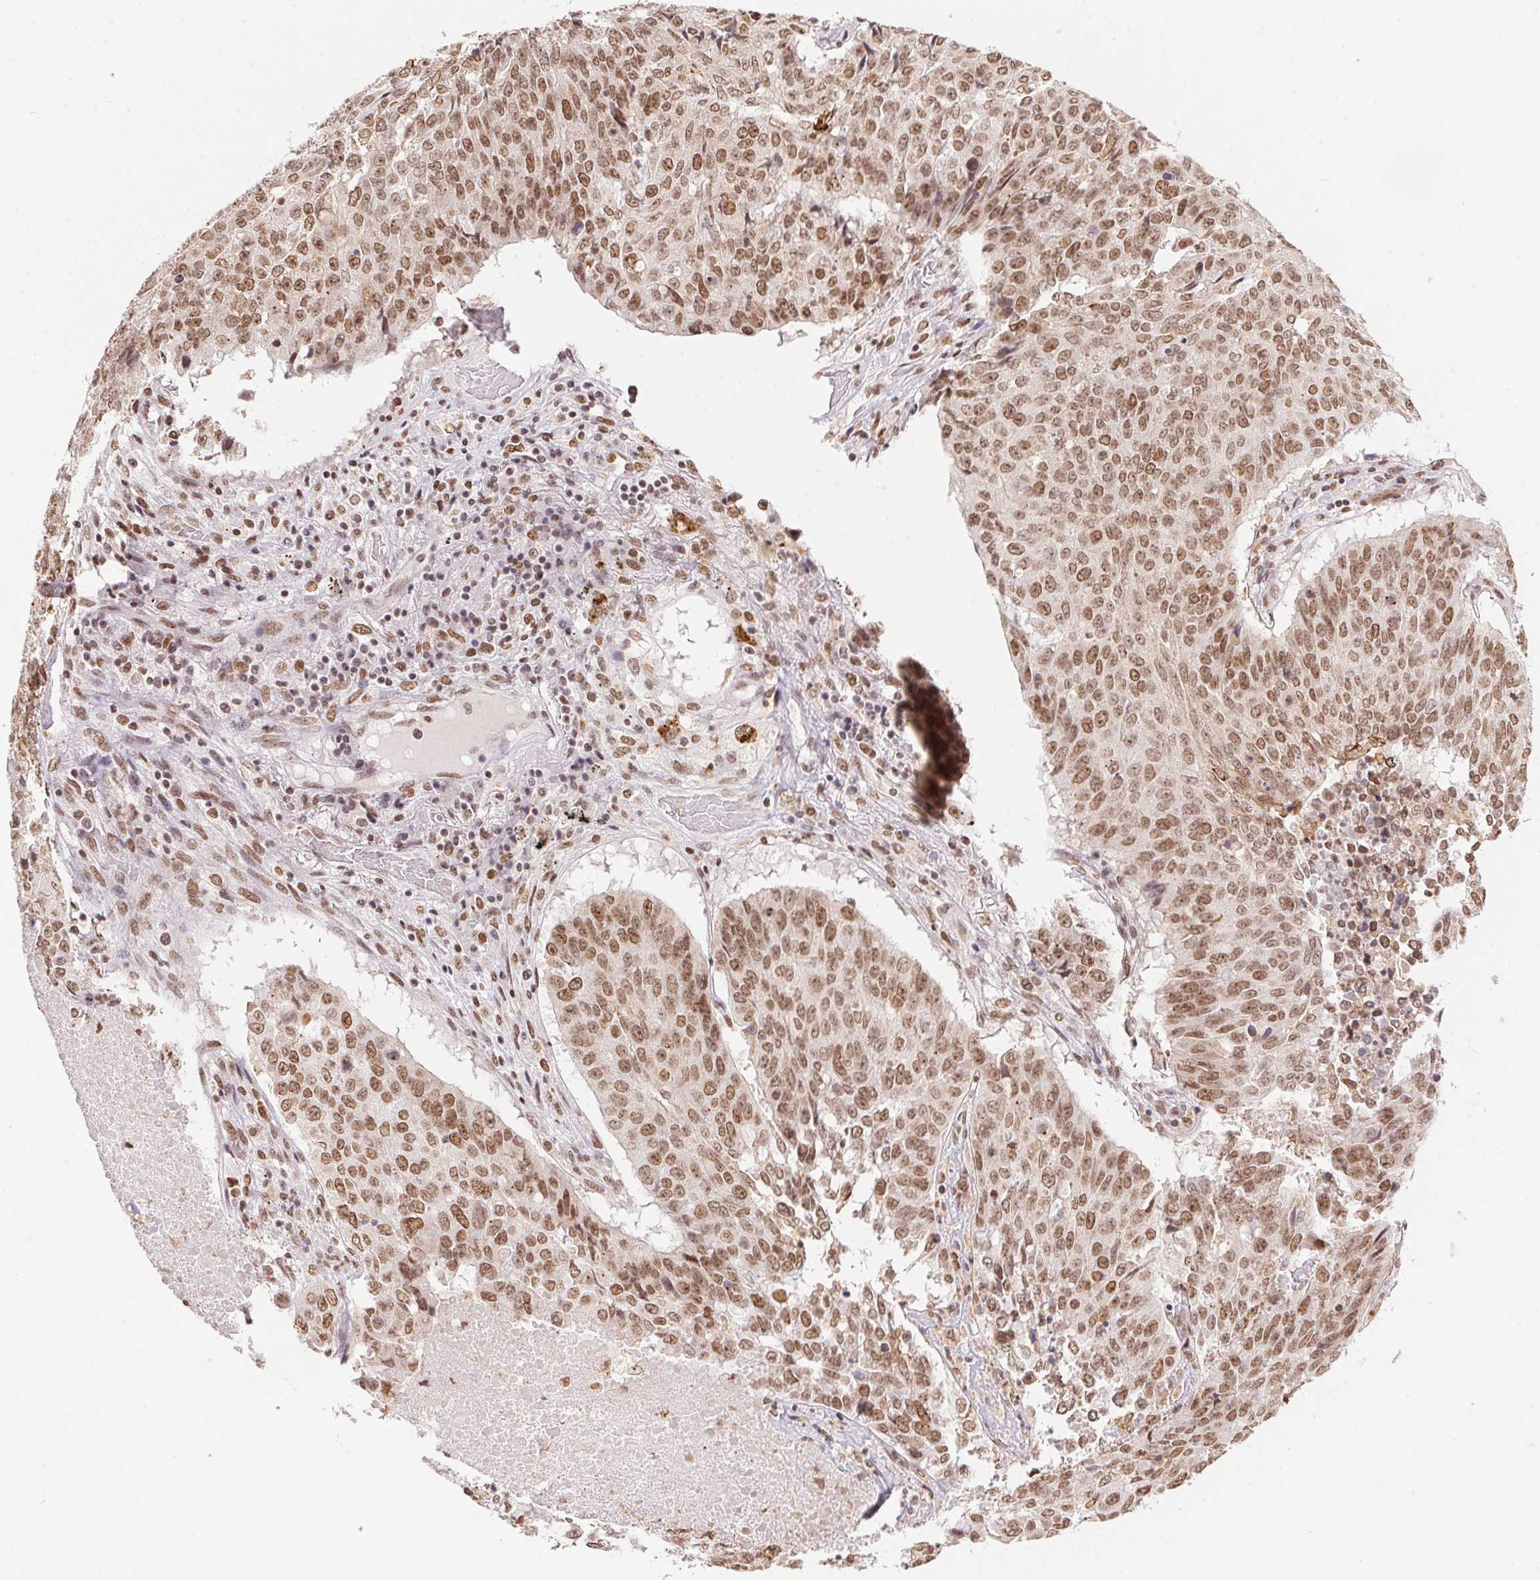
{"staining": {"intensity": "moderate", "quantity": ">75%", "location": "nuclear"}, "tissue": "lung cancer", "cell_type": "Tumor cells", "image_type": "cancer", "snomed": [{"axis": "morphology", "description": "Normal tissue, NOS"}, {"axis": "morphology", "description": "Squamous cell carcinoma, NOS"}, {"axis": "topography", "description": "Bronchus"}, {"axis": "topography", "description": "Lung"}], "caption": "This micrograph demonstrates immunohistochemistry staining of lung squamous cell carcinoma, with medium moderate nuclear positivity in about >75% of tumor cells.", "gene": "NFE2L1", "patient": {"sex": "male", "age": 64}}